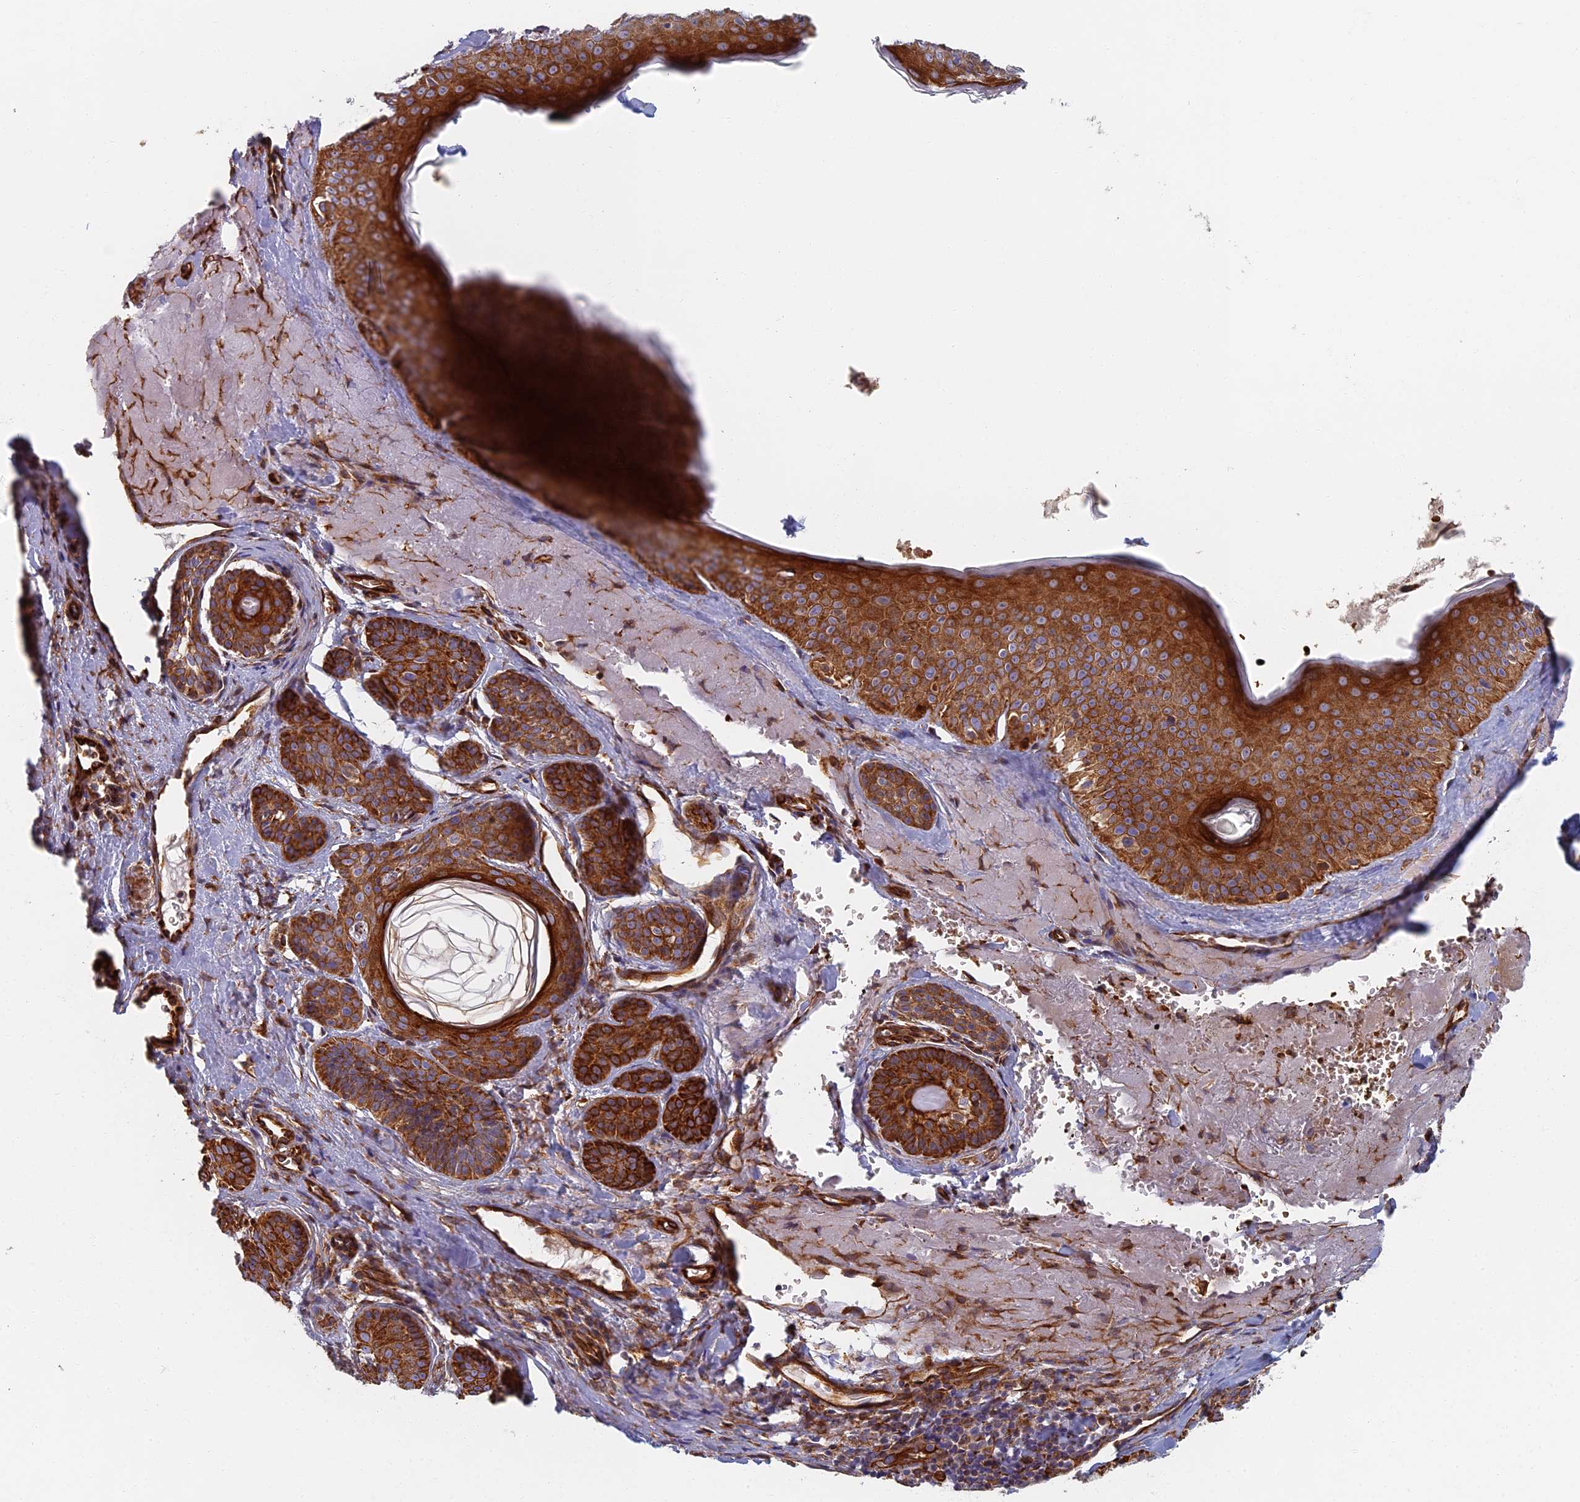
{"staining": {"intensity": "strong", "quantity": ">75%", "location": "cytoplasmic/membranous"}, "tissue": "skin cancer", "cell_type": "Tumor cells", "image_type": "cancer", "snomed": [{"axis": "morphology", "description": "Basal cell carcinoma"}, {"axis": "topography", "description": "Skin"}], "caption": "The immunohistochemical stain shows strong cytoplasmic/membranous expression in tumor cells of skin cancer (basal cell carcinoma) tissue. The staining was performed using DAB, with brown indicating positive protein expression. Nuclei are stained blue with hematoxylin.", "gene": "ABCB10", "patient": {"sex": "male", "age": 85}}